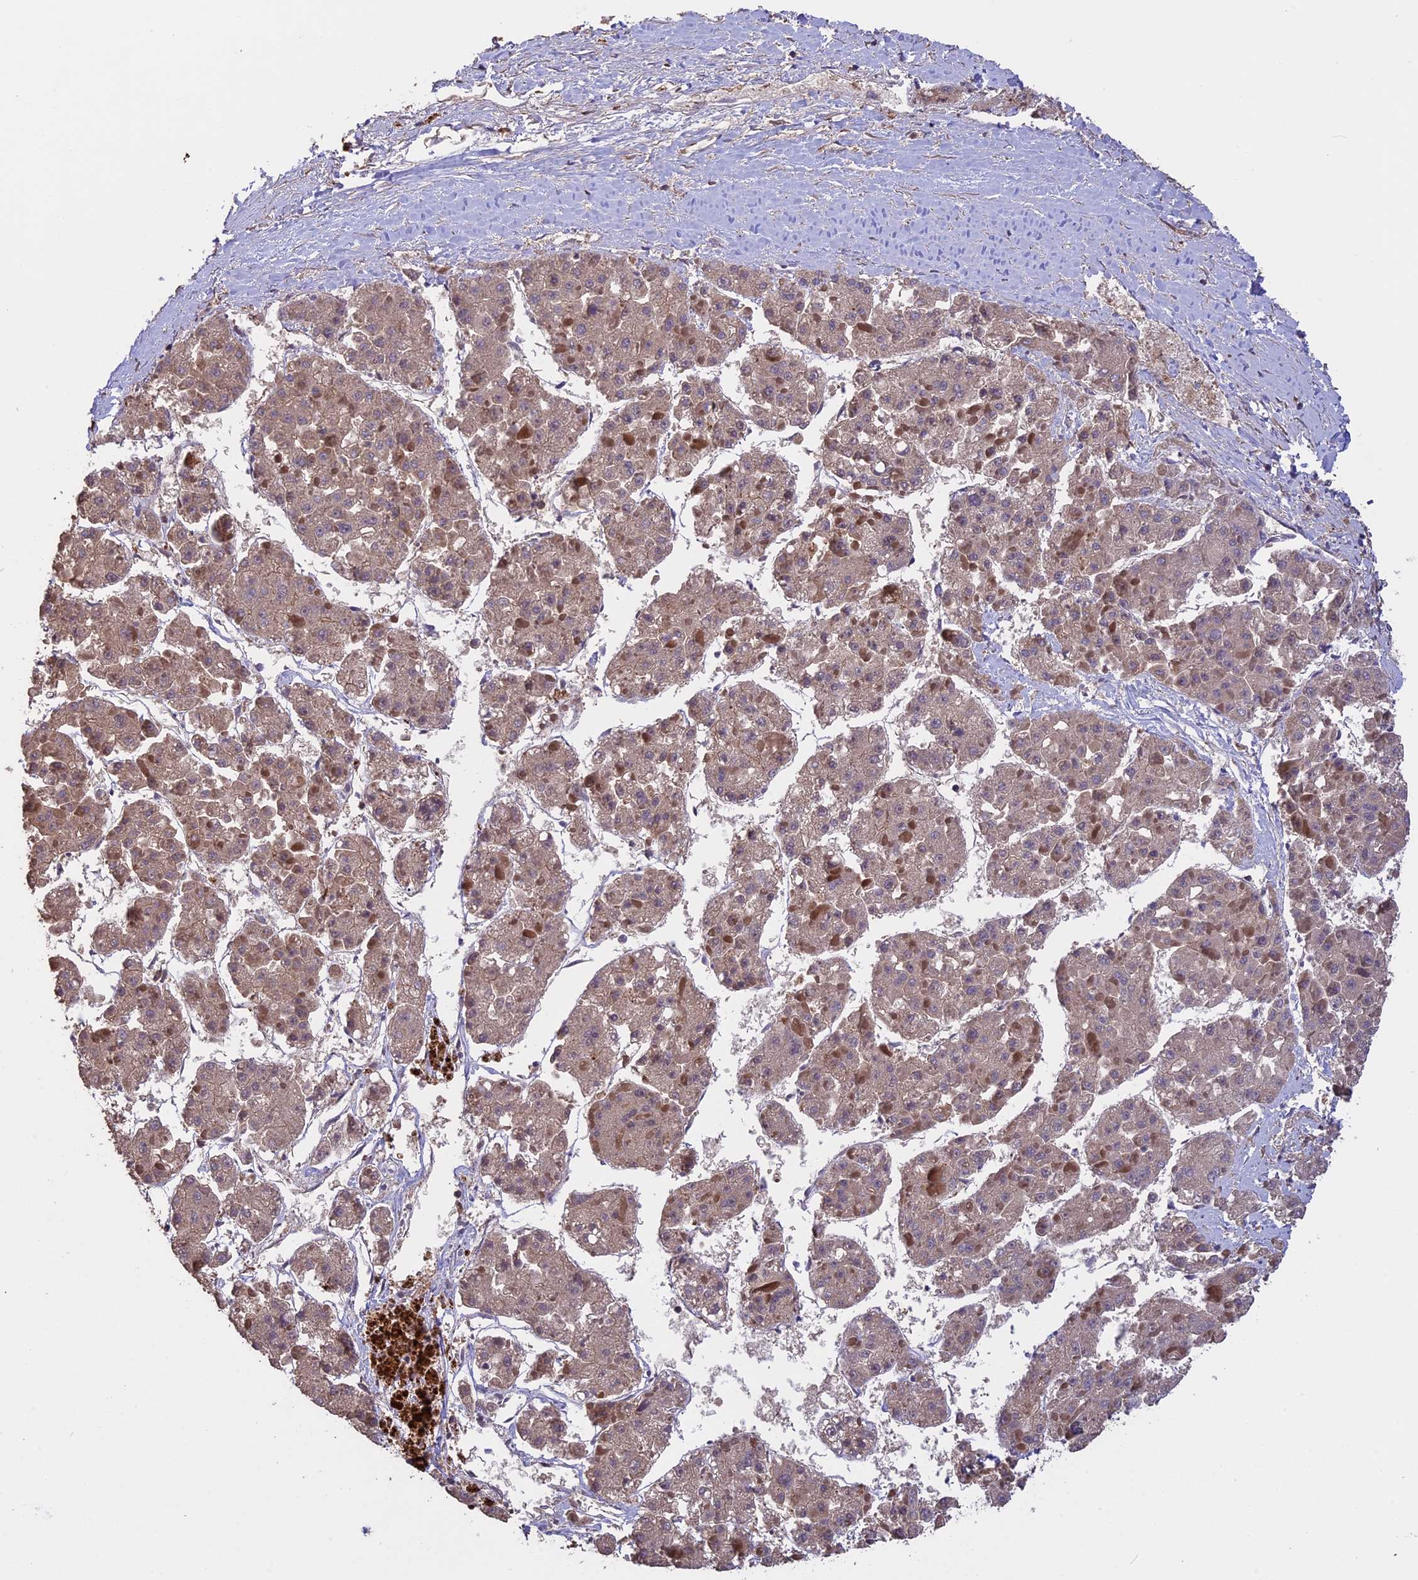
{"staining": {"intensity": "weak", "quantity": ">75%", "location": "cytoplasmic/membranous"}, "tissue": "liver cancer", "cell_type": "Tumor cells", "image_type": "cancer", "snomed": [{"axis": "morphology", "description": "Carcinoma, Hepatocellular, NOS"}, {"axis": "topography", "description": "Liver"}], "caption": "Immunohistochemical staining of human liver hepatocellular carcinoma demonstrates weak cytoplasmic/membranous protein staining in about >75% of tumor cells.", "gene": "GAS8", "patient": {"sex": "female", "age": 73}}